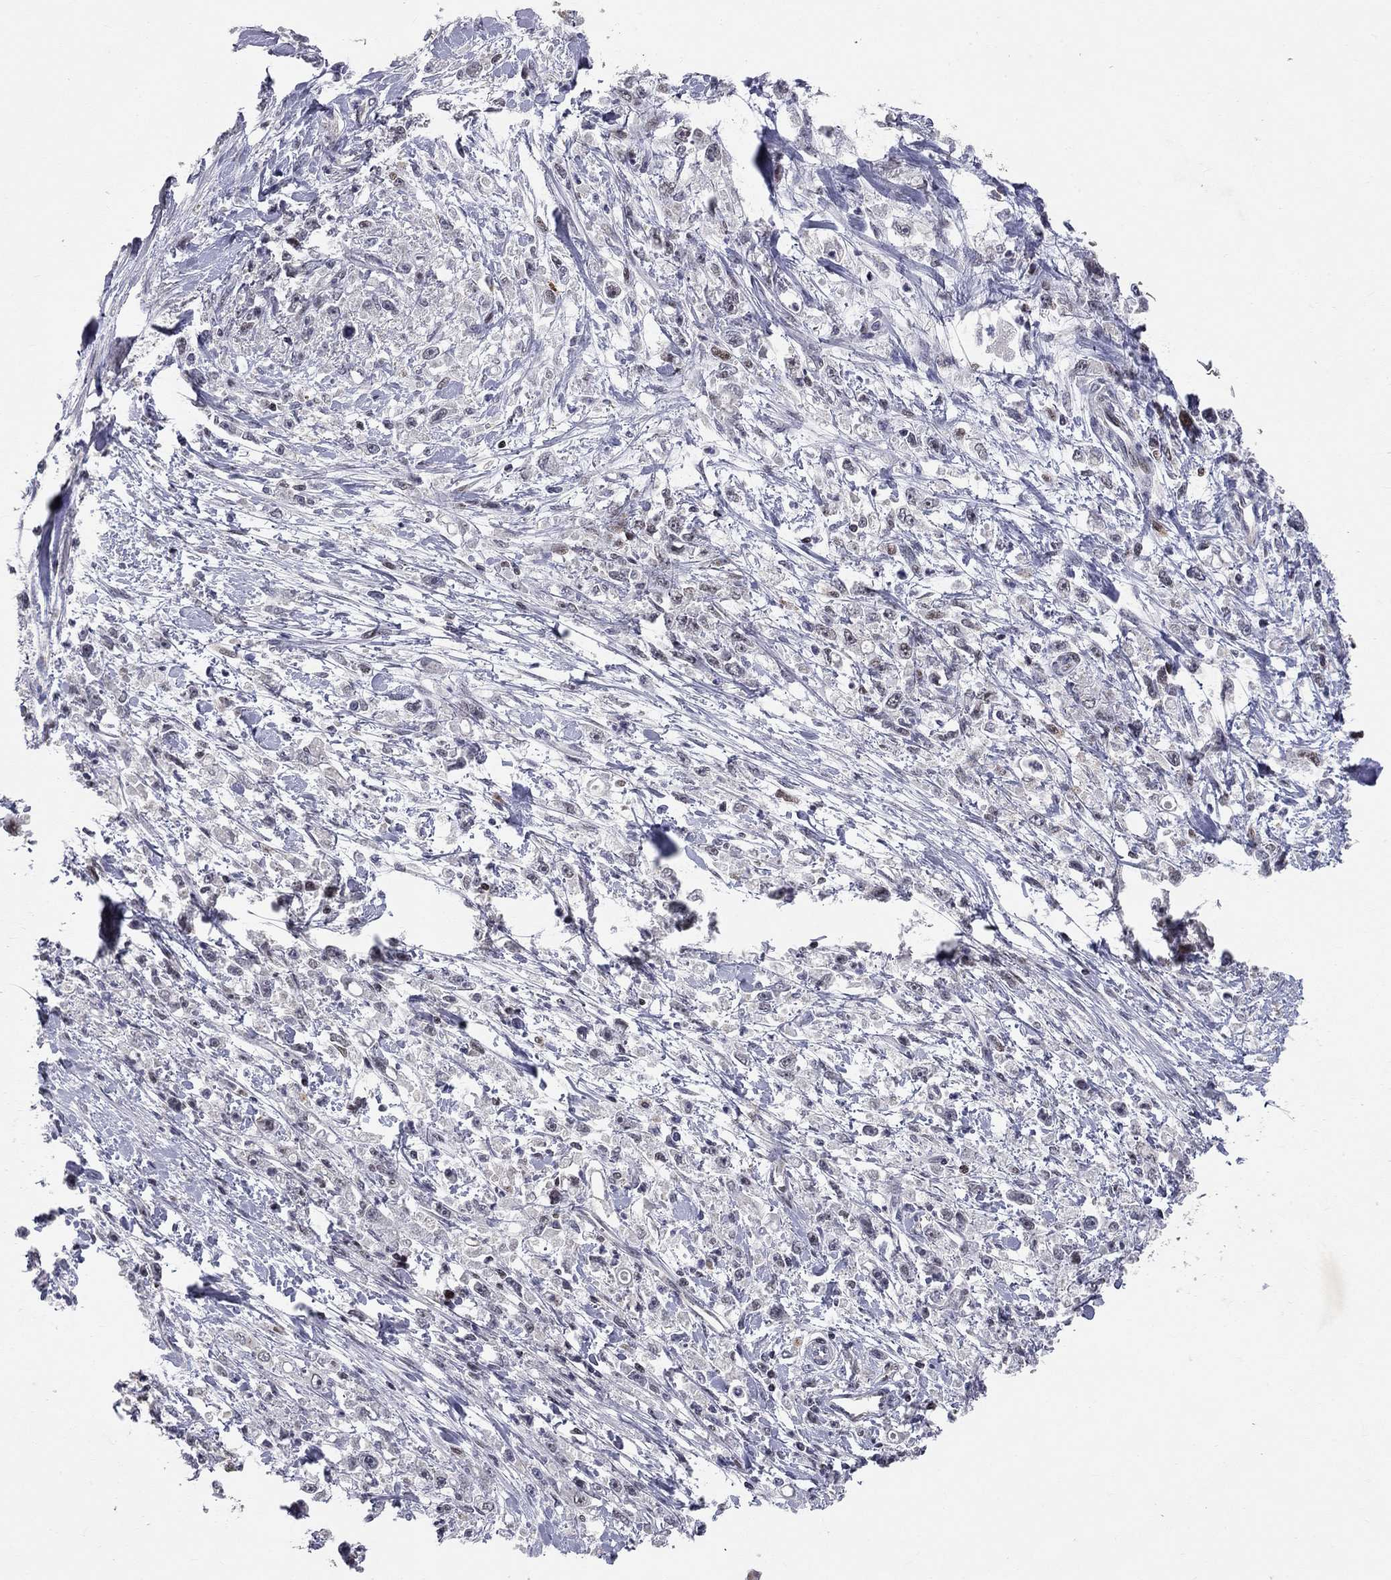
{"staining": {"intensity": "negative", "quantity": "none", "location": "none"}, "tissue": "stomach cancer", "cell_type": "Tumor cells", "image_type": "cancer", "snomed": [{"axis": "morphology", "description": "Adenocarcinoma, NOS"}, {"axis": "topography", "description": "Stomach"}], "caption": "Photomicrograph shows no significant protein expression in tumor cells of stomach cancer (adenocarcinoma).", "gene": "HDAC3", "patient": {"sex": "female", "age": 59}}